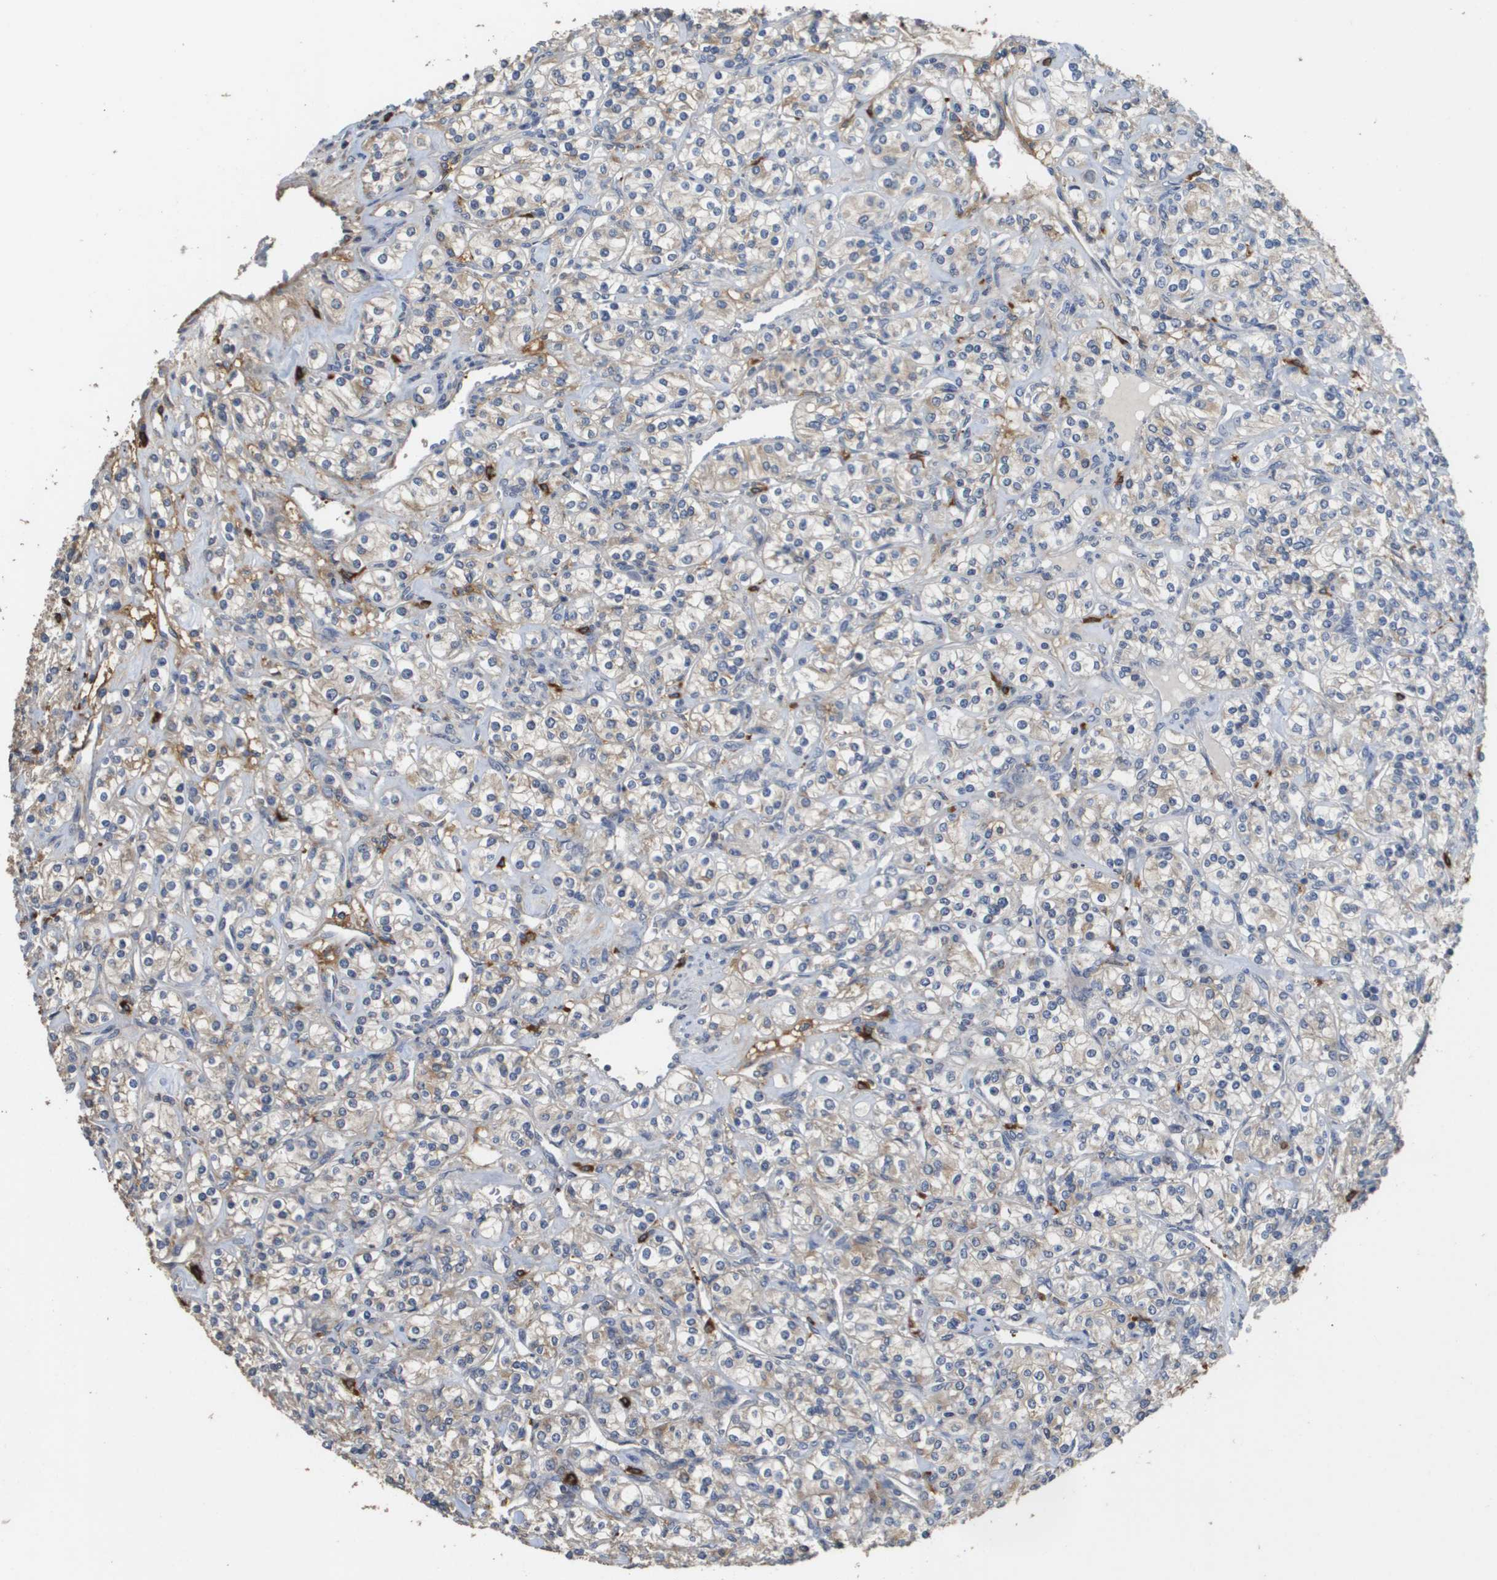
{"staining": {"intensity": "weak", "quantity": "<25%", "location": "cytoplasmic/membranous"}, "tissue": "renal cancer", "cell_type": "Tumor cells", "image_type": "cancer", "snomed": [{"axis": "morphology", "description": "Adenocarcinoma, NOS"}, {"axis": "topography", "description": "Kidney"}], "caption": "Histopathology image shows no protein positivity in tumor cells of renal adenocarcinoma tissue. The staining is performed using DAB (3,3'-diaminobenzidine) brown chromogen with nuclei counter-stained in using hematoxylin.", "gene": "RAB27B", "patient": {"sex": "male", "age": 77}}